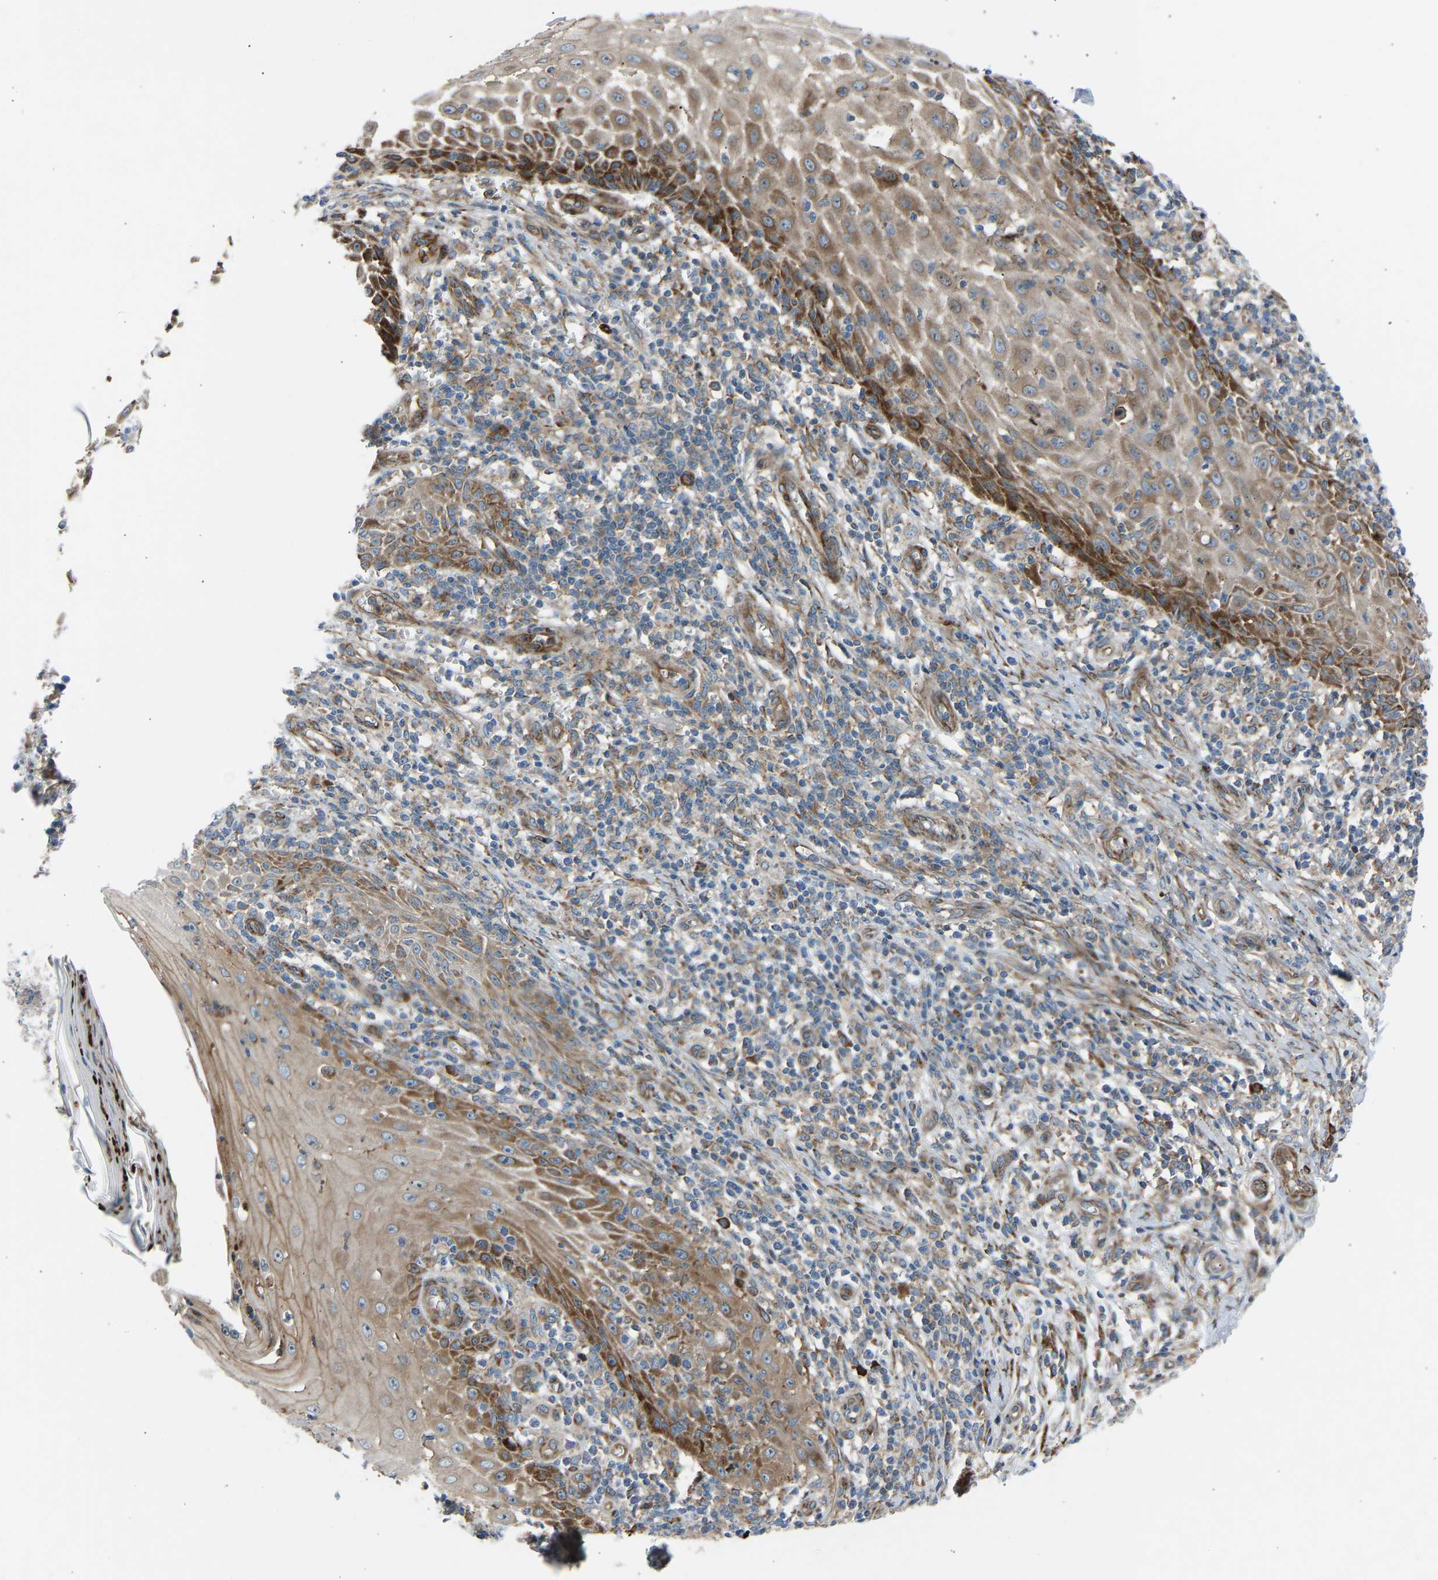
{"staining": {"intensity": "moderate", "quantity": ">75%", "location": "cytoplasmic/membranous"}, "tissue": "skin cancer", "cell_type": "Tumor cells", "image_type": "cancer", "snomed": [{"axis": "morphology", "description": "Squamous cell carcinoma, NOS"}, {"axis": "topography", "description": "Skin"}], "caption": "The histopathology image shows a brown stain indicating the presence of a protein in the cytoplasmic/membranous of tumor cells in skin cancer (squamous cell carcinoma).", "gene": "VPS41", "patient": {"sex": "female", "age": 73}}